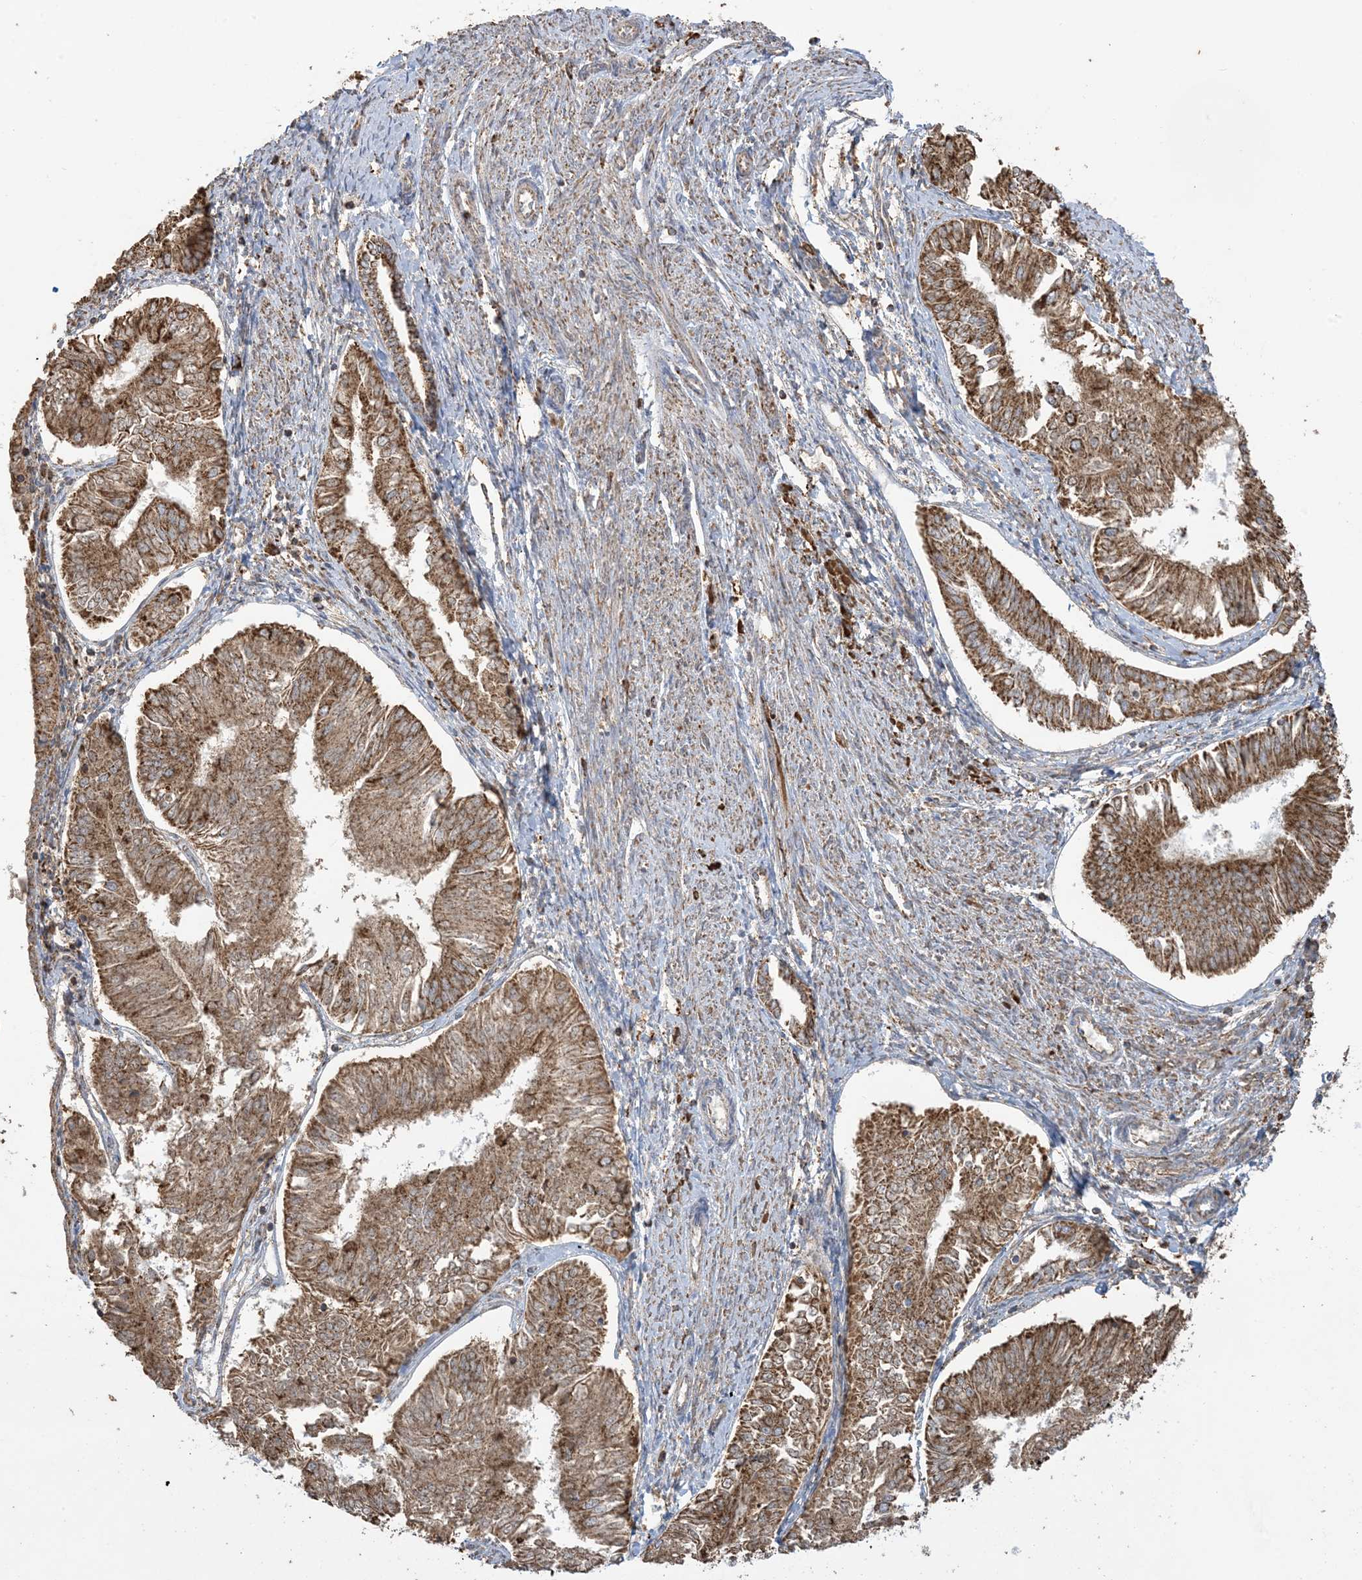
{"staining": {"intensity": "moderate", "quantity": ">75%", "location": "cytoplasmic/membranous"}, "tissue": "endometrial cancer", "cell_type": "Tumor cells", "image_type": "cancer", "snomed": [{"axis": "morphology", "description": "Adenocarcinoma, NOS"}, {"axis": "topography", "description": "Endometrium"}], "caption": "Tumor cells demonstrate medium levels of moderate cytoplasmic/membranous positivity in approximately >75% of cells in endometrial cancer (adenocarcinoma). The protein is shown in brown color, while the nuclei are stained blue.", "gene": "AGA", "patient": {"sex": "female", "age": 58}}